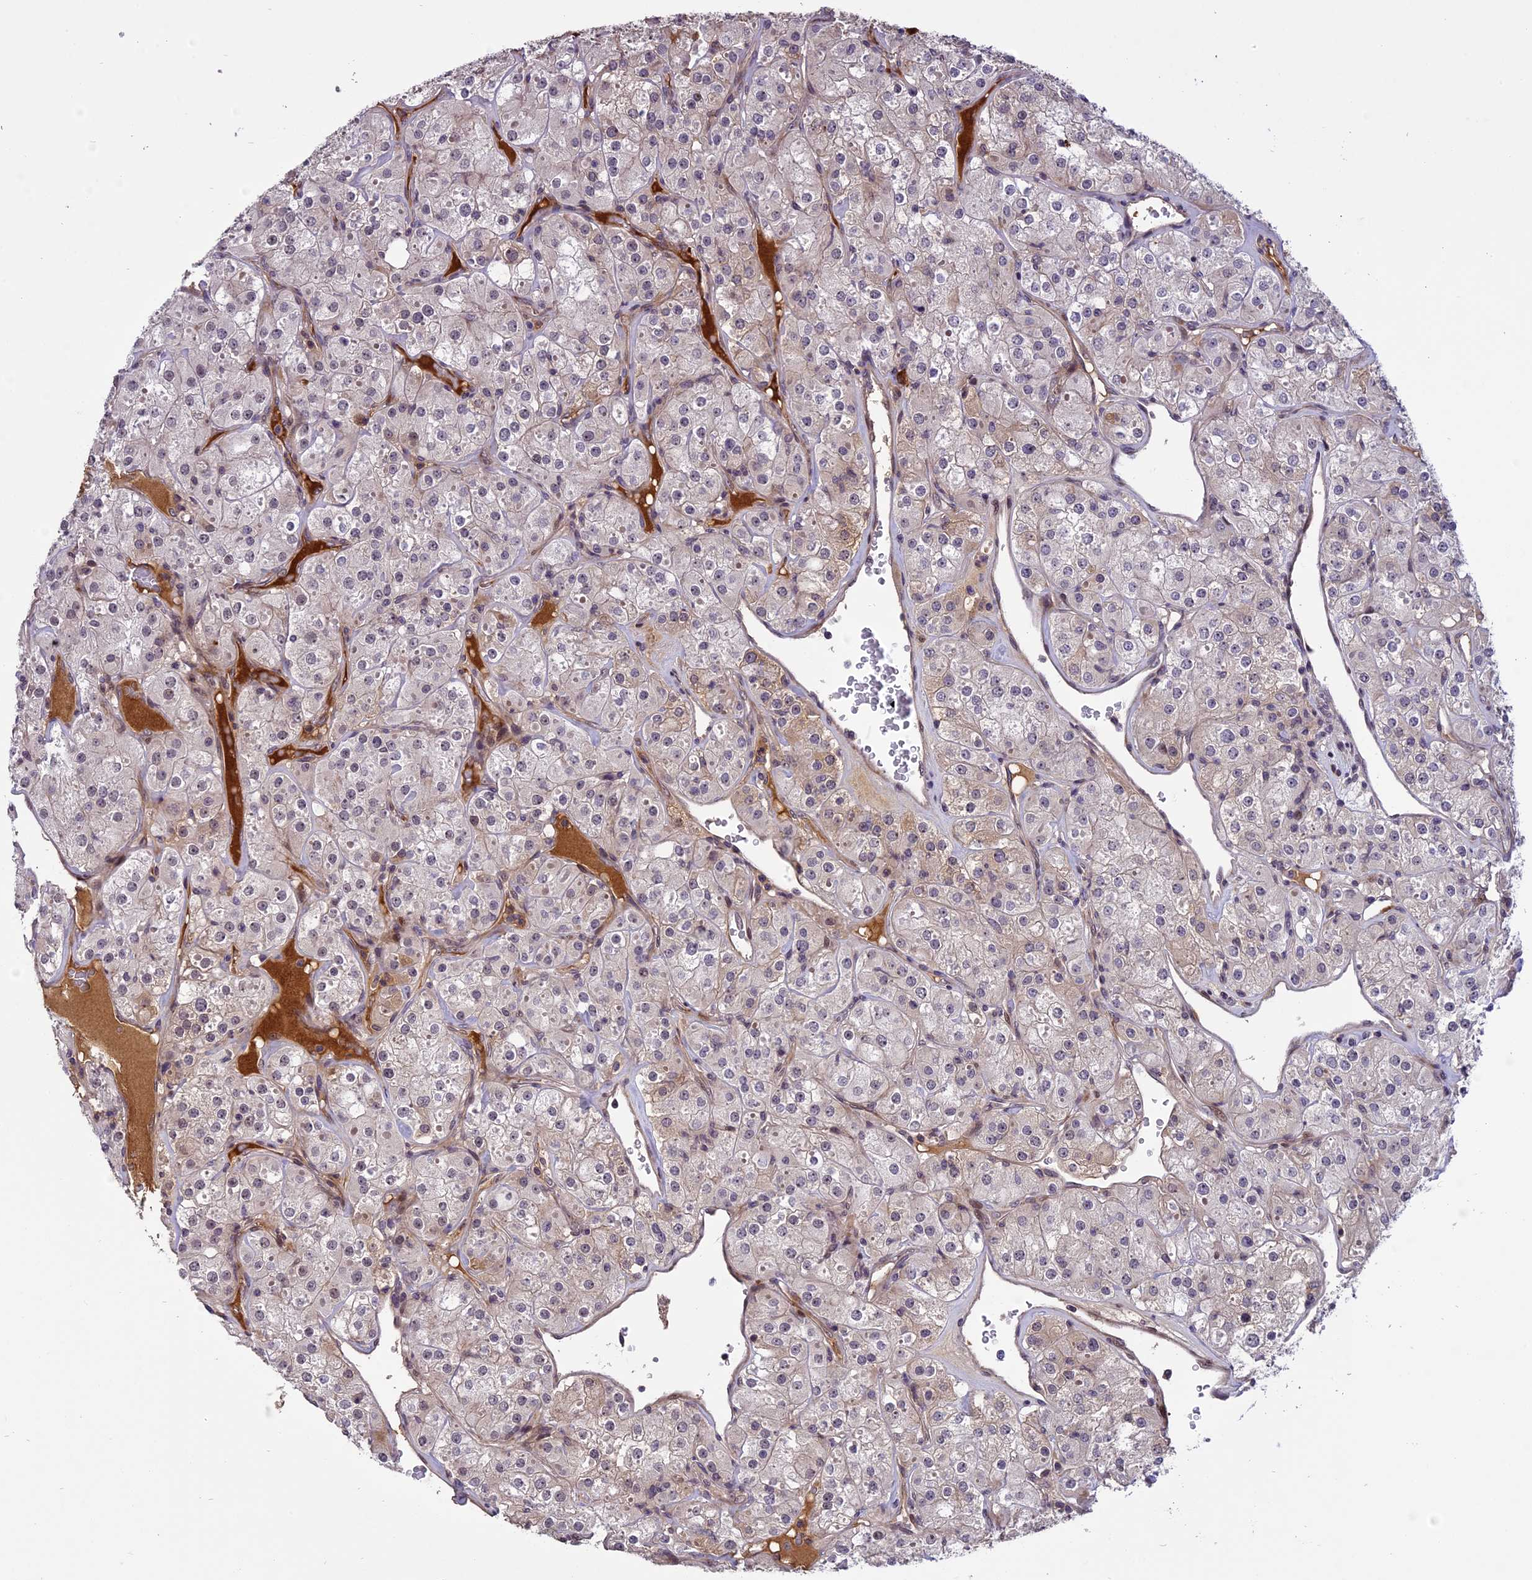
{"staining": {"intensity": "weak", "quantity": "25%-75%", "location": "nuclear"}, "tissue": "renal cancer", "cell_type": "Tumor cells", "image_type": "cancer", "snomed": [{"axis": "morphology", "description": "Adenocarcinoma, NOS"}, {"axis": "topography", "description": "Kidney"}], "caption": "The histopathology image reveals a brown stain indicating the presence of a protein in the nuclear of tumor cells in adenocarcinoma (renal).", "gene": "ENHO", "patient": {"sex": "male", "age": 77}}